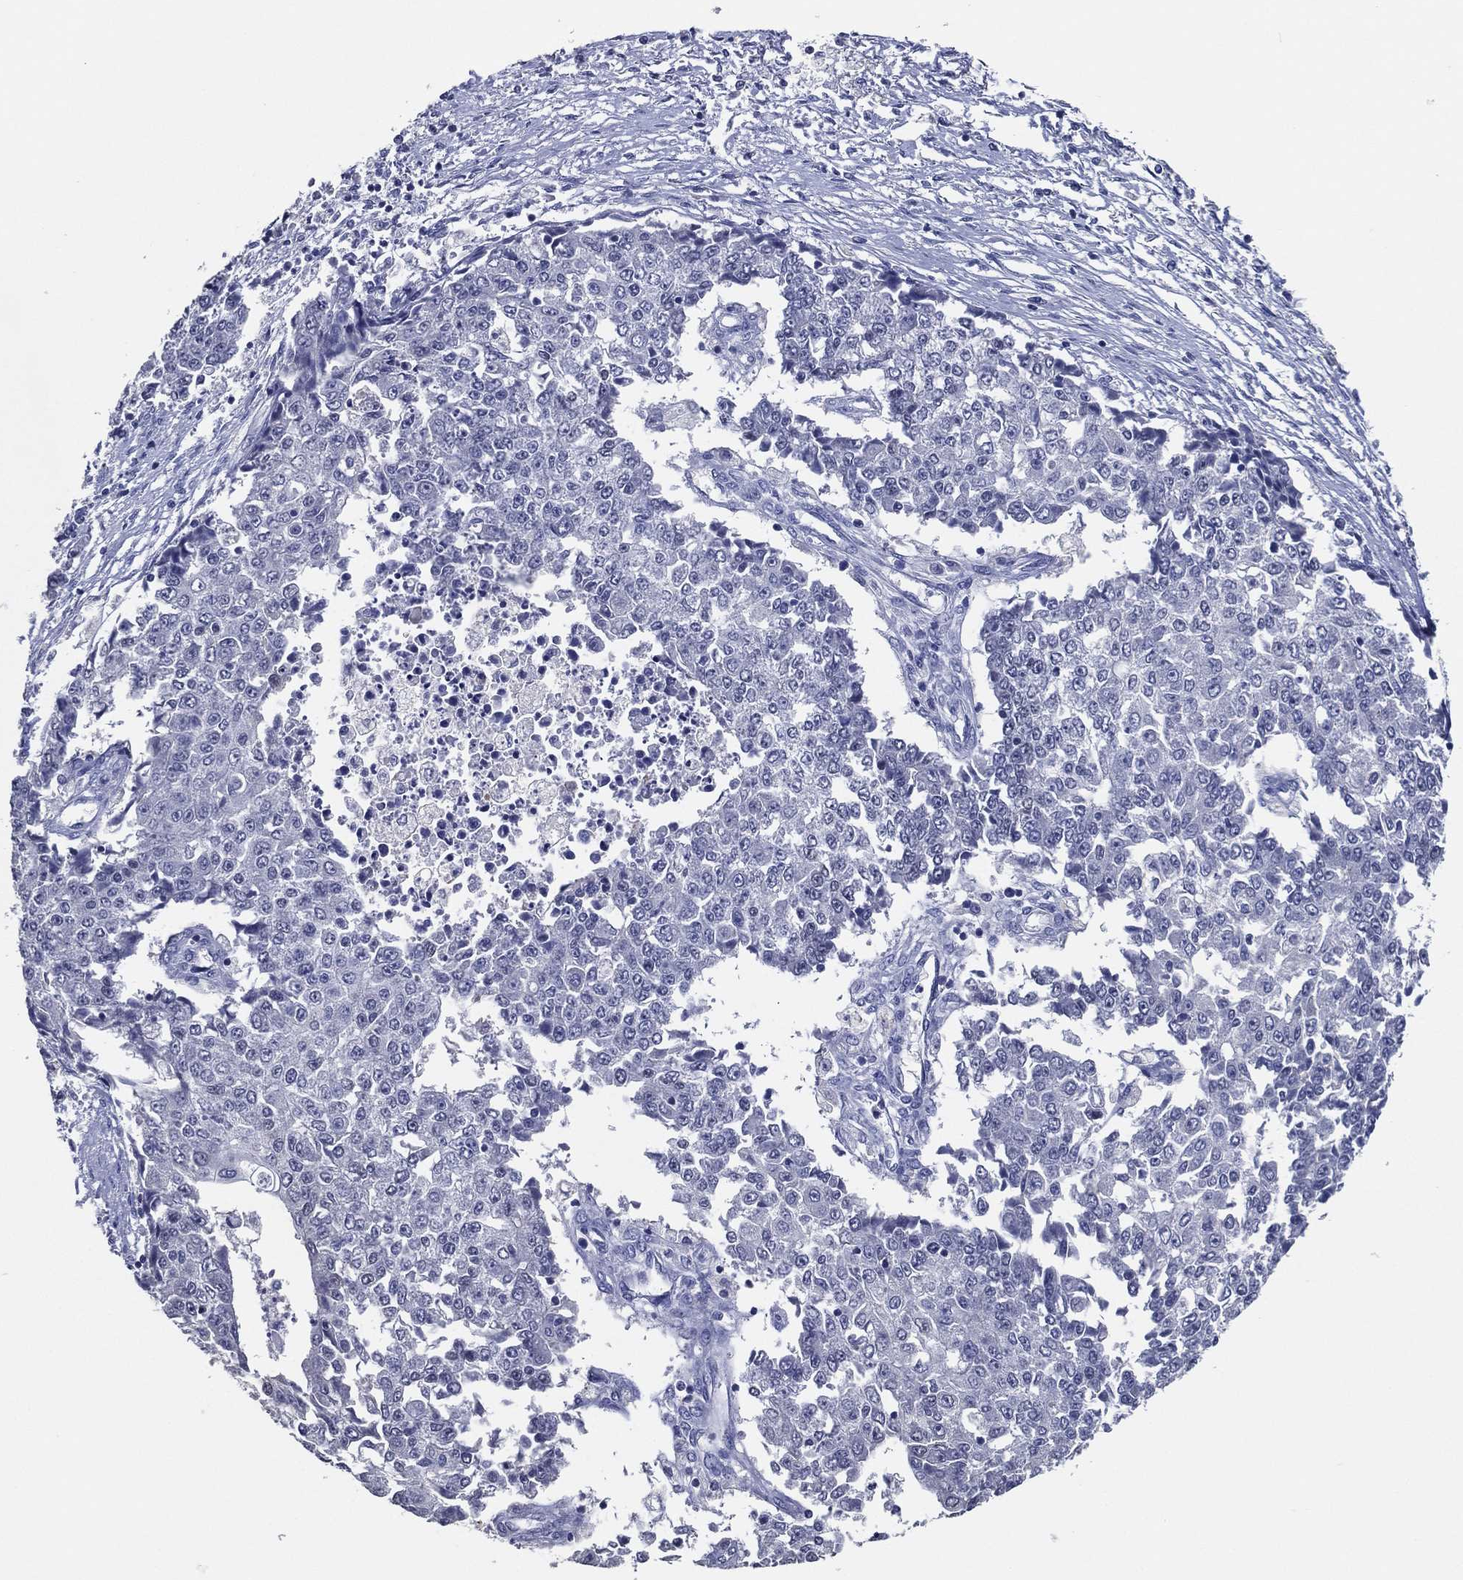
{"staining": {"intensity": "negative", "quantity": "none", "location": "none"}, "tissue": "ovarian cancer", "cell_type": "Tumor cells", "image_type": "cancer", "snomed": [{"axis": "morphology", "description": "Carcinoma, endometroid"}, {"axis": "topography", "description": "Ovary"}], "caption": "IHC image of neoplastic tissue: ovarian endometroid carcinoma stained with DAB (3,3'-diaminobenzidine) shows no significant protein staining in tumor cells.", "gene": "TFAP2A", "patient": {"sex": "female", "age": 42}}